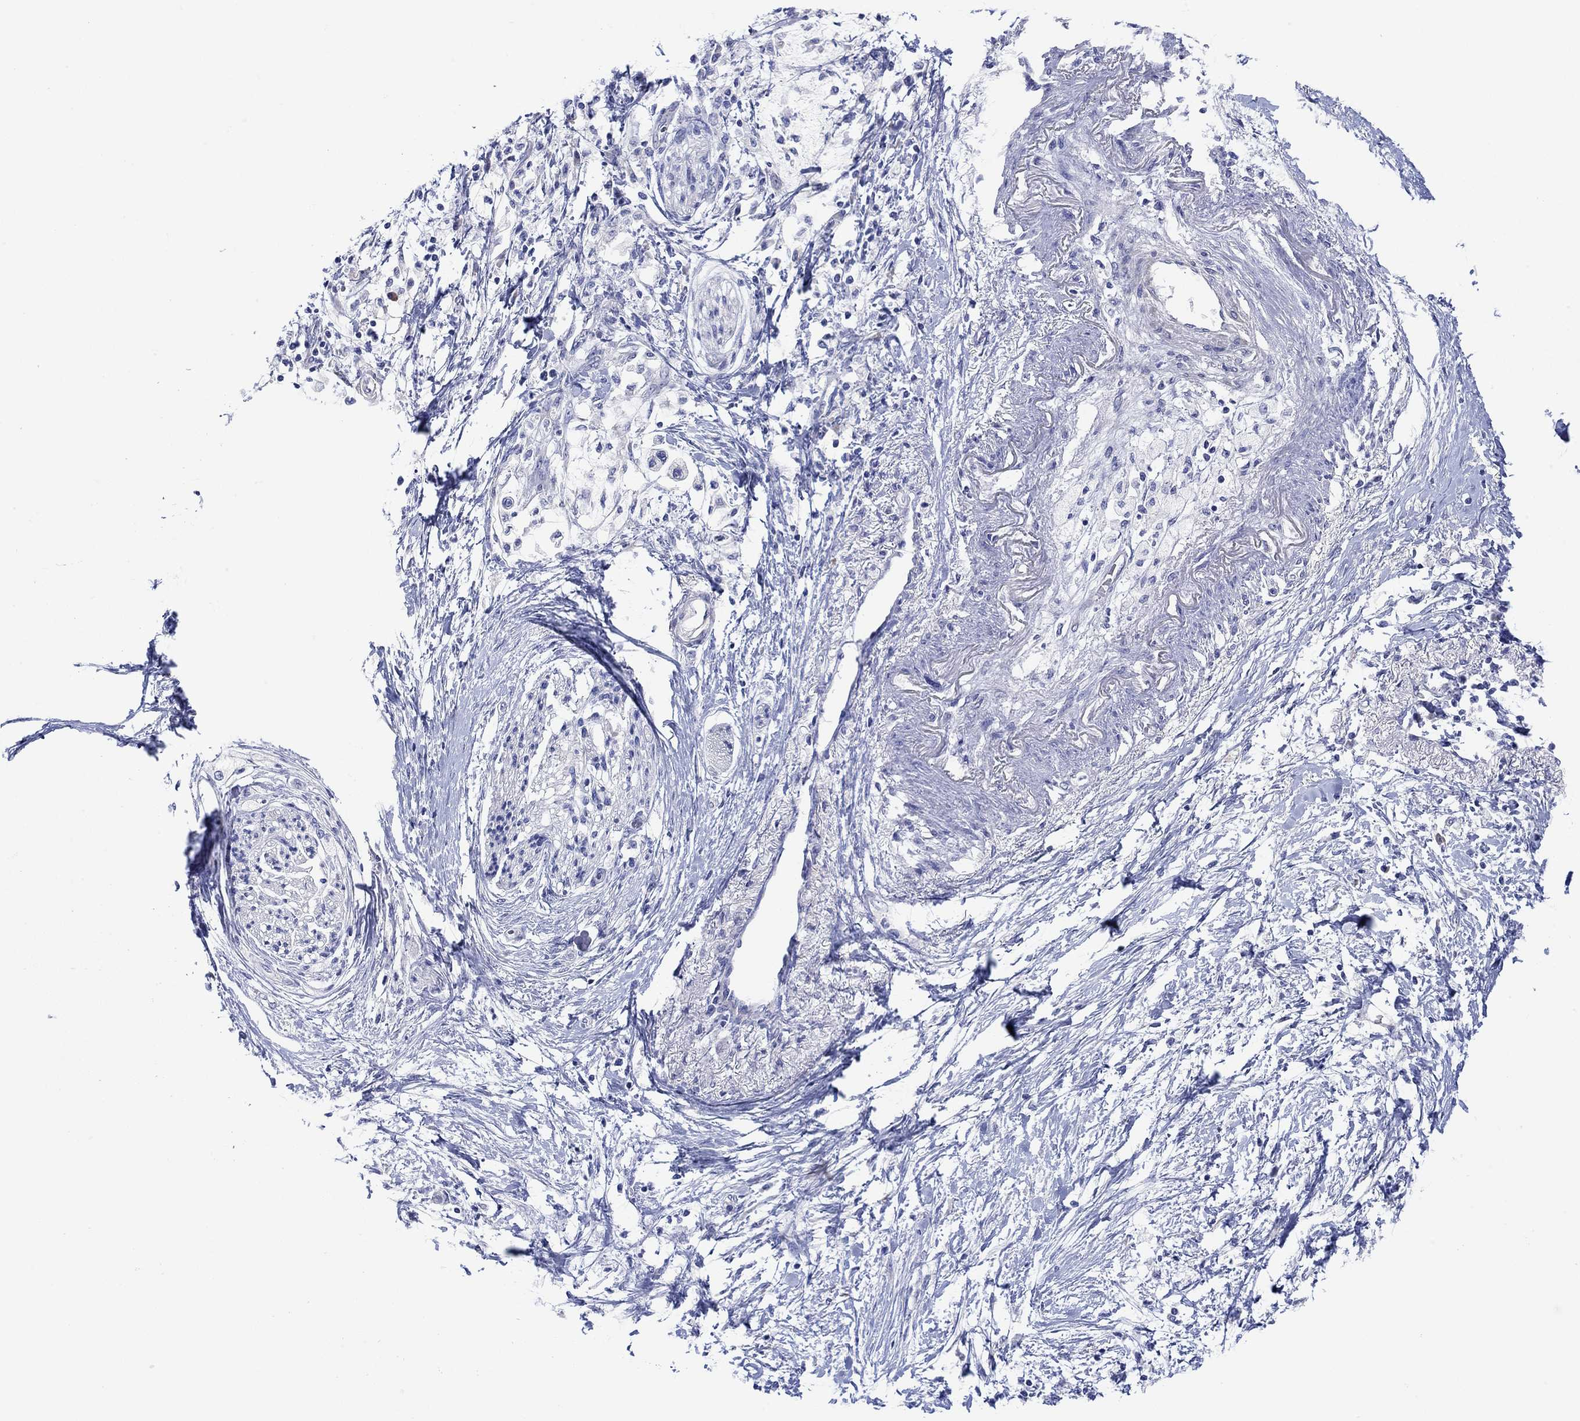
{"staining": {"intensity": "negative", "quantity": "none", "location": "none"}, "tissue": "pancreatic cancer", "cell_type": "Tumor cells", "image_type": "cancer", "snomed": [{"axis": "morphology", "description": "Normal tissue, NOS"}, {"axis": "morphology", "description": "Adenocarcinoma, NOS"}, {"axis": "topography", "description": "Pancreas"}, {"axis": "topography", "description": "Duodenum"}], "caption": "The photomicrograph exhibits no significant staining in tumor cells of pancreatic cancer.", "gene": "KRT222", "patient": {"sex": "female", "age": 60}}